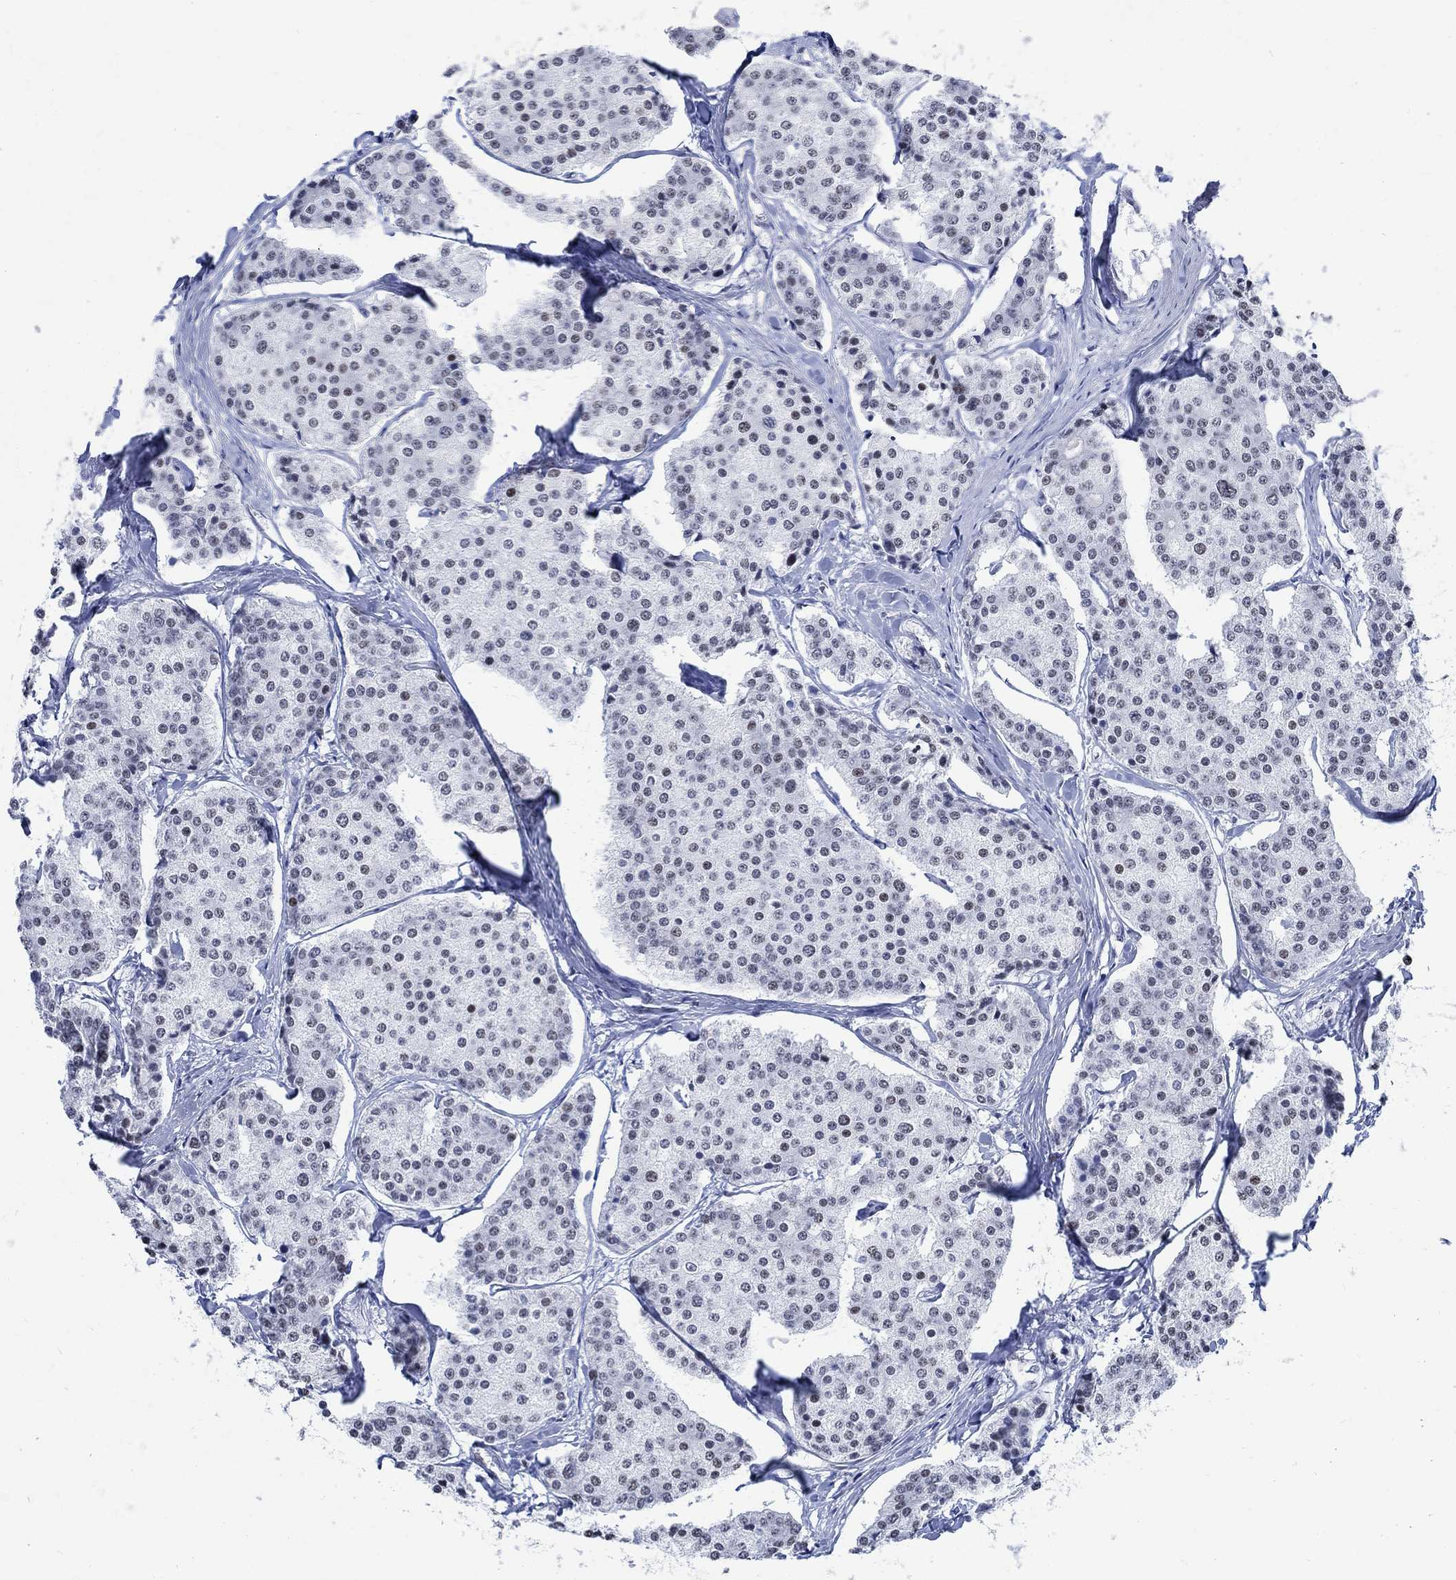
{"staining": {"intensity": "negative", "quantity": "none", "location": "none"}, "tissue": "carcinoid", "cell_type": "Tumor cells", "image_type": "cancer", "snomed": [{"axis": "morphology", "description": "Carcinoid, malignant, NOS"}, {"axis": "topography", "description": "Small intestine"}], "caption": "This is an immunohistochemistry (IHC) micrograph of human malignant carcinoid. There is no staining in tumor cells.", "gene": "DLK1", "patient": {"sex": "female", "age": 65}}